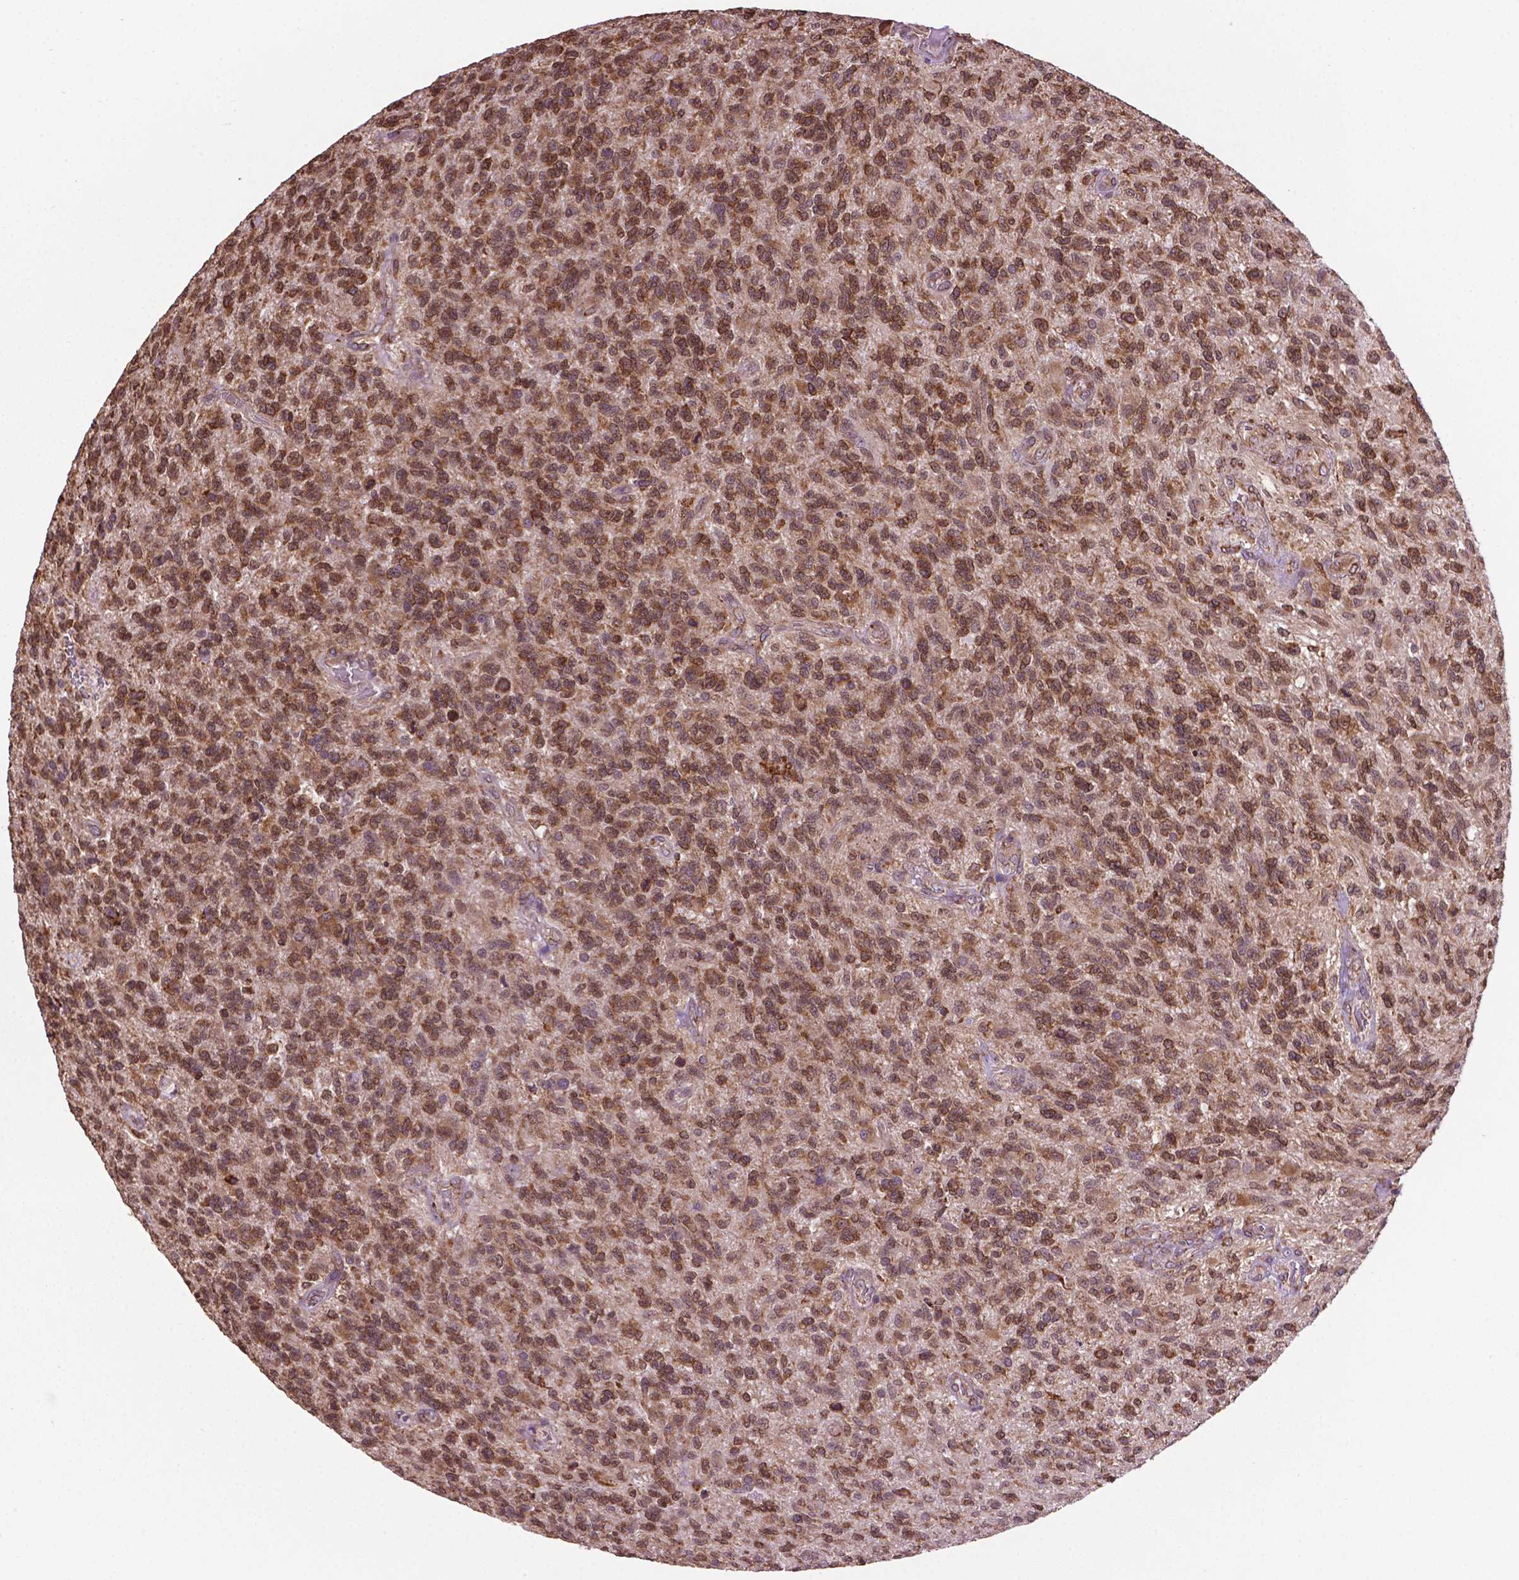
{"staining": {"intensity": "strong", "quantity": ">75%", "location": "cytoplasmic/membranous"}, "tissue": "glioma", "cell_type": "Tumor cells", "image_type": "cancer", "snomed": [{"axis": "morphology", "description": "Glioma, malignant, High grade"}, {"axis": "topography", "description": "Brain"}], "caption": "The histopathology image shows a brown stain indicating the presence of a protein in the cytoplasmic/membranous of tumor cells in high-grade glioma (malignant). (DAB (3,3'-diaminobenzidine) IHC, brown staining for protein, blue staining for nuclei).", "gene": "GANAB", "patient": {"sex": "male", "age": 56}}